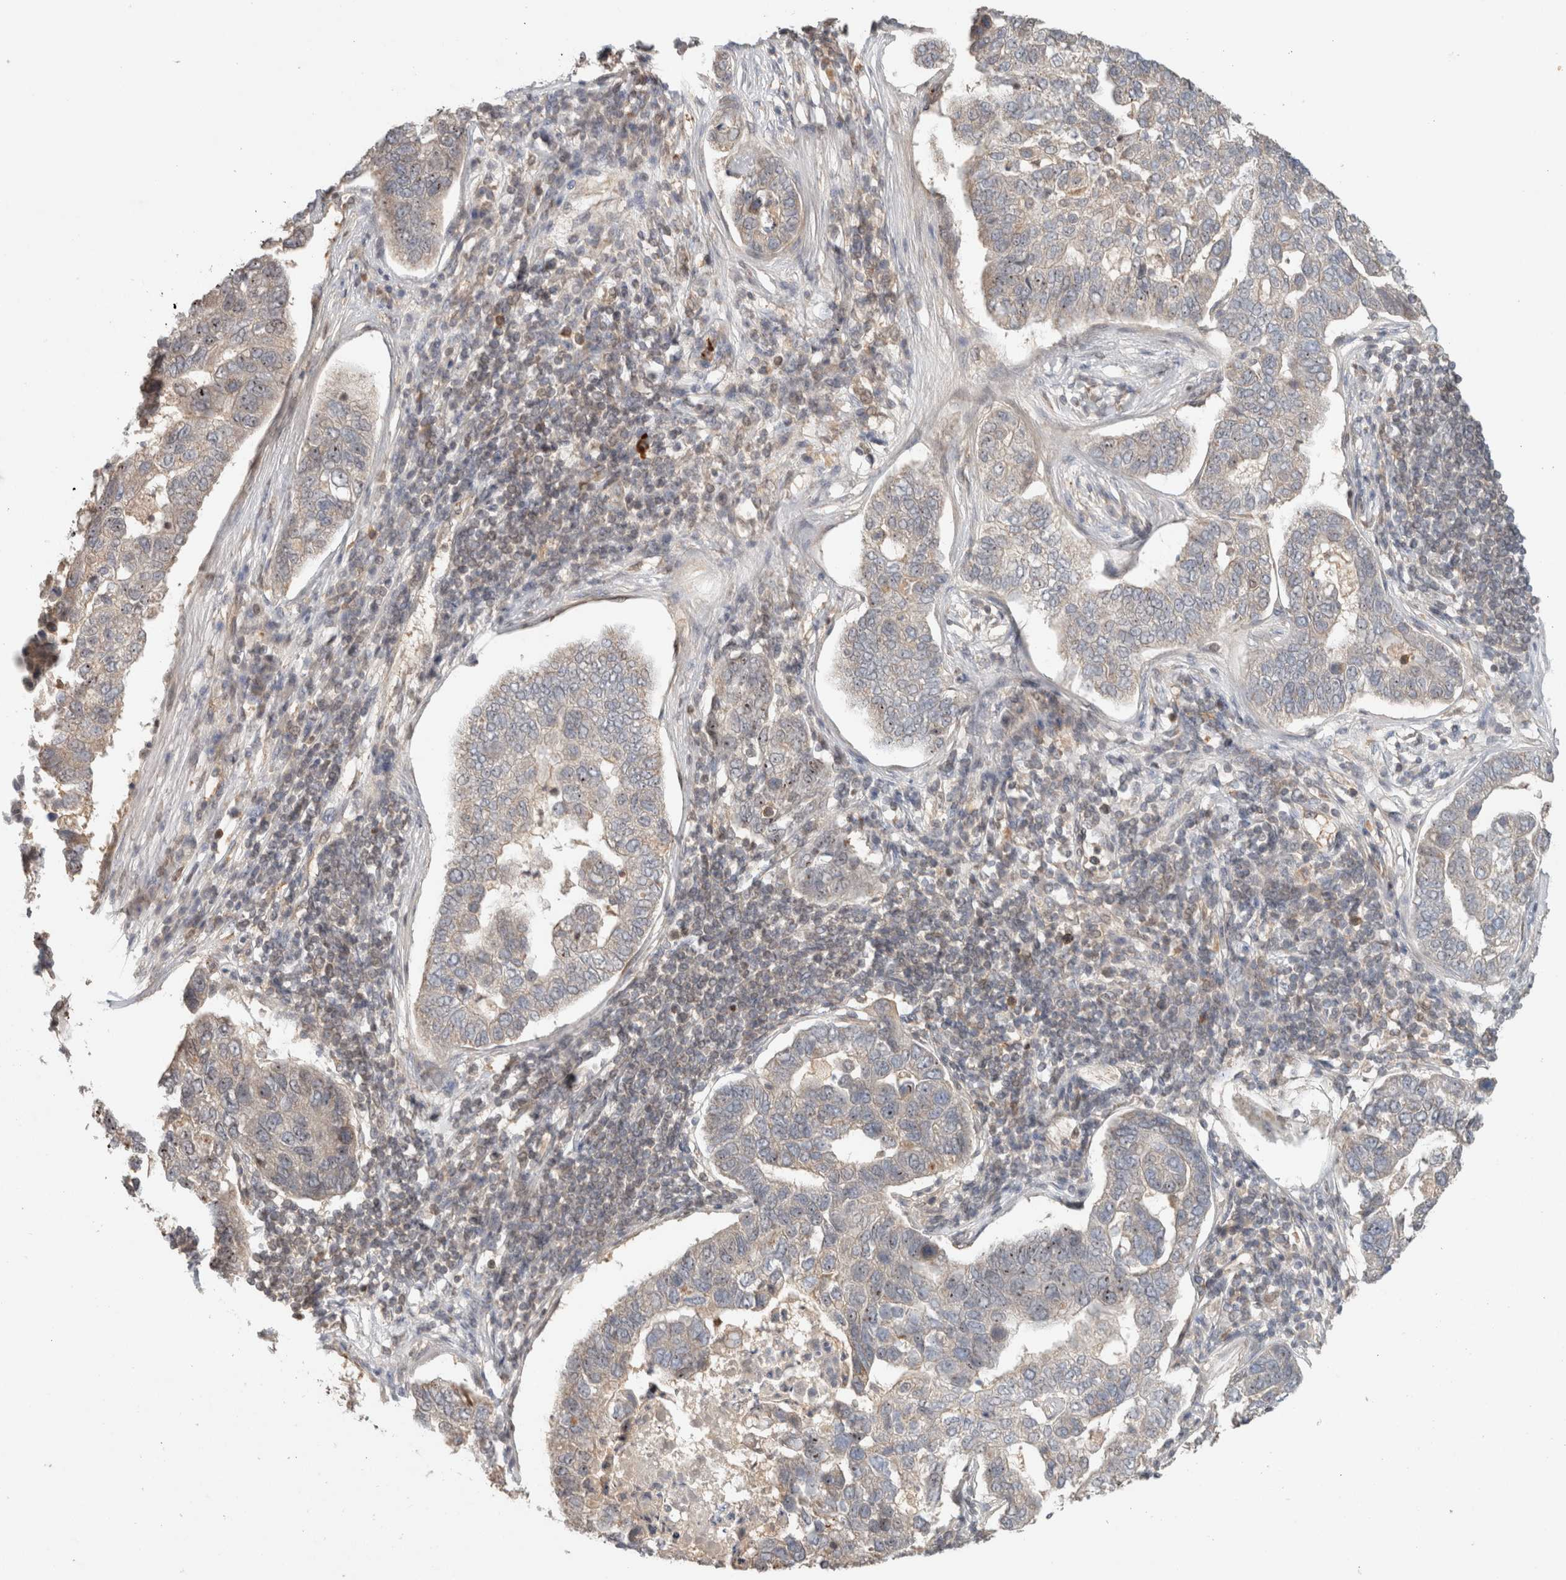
{"staining": {"intensity": "weak", "quantity": "<25%", "location": "cytoplasmic/membranous,nuclear"}, "tissue": "pancreatic cancer", "cell_type": "Tumor cells", "image_type": "cancer", "snomed": [{"axis": "morphology", "description": "Adenocarcinoma, NOS"}, {"axis": "topography", "description": "Pancreas"}], "caption": "DAB (3,3'-diaminobenzidine) immunohistochemical staining of human pancreatic cancer displays no significant staining in tumor cells.", "gene": "CAAP1", "patient": {"sex": "female", "age": 61}}